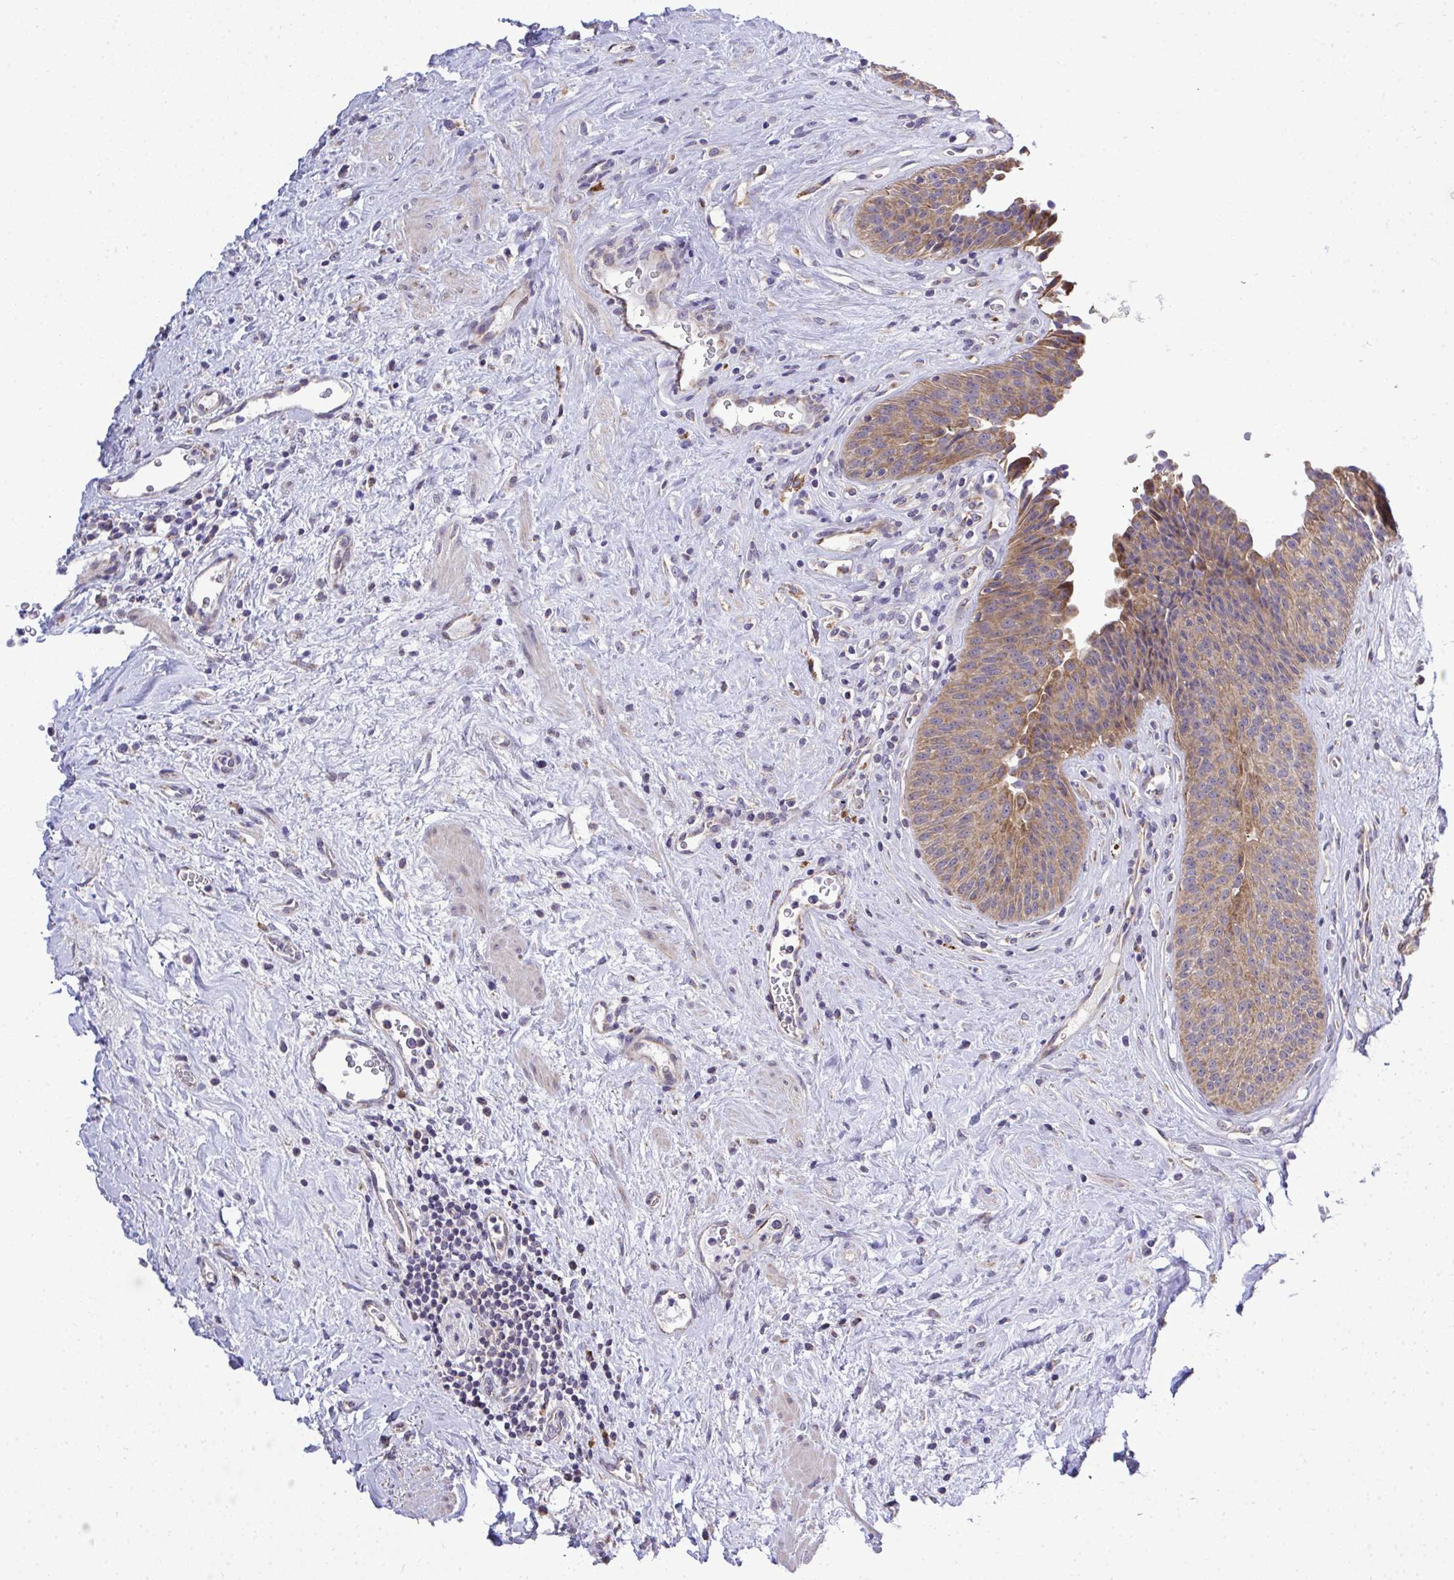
{"staining": {"intensity": "moderate", "quantity": ">75%", "location": "cytoplasmic/membranous"}, "tissue": "urinary bladder", "cell_type": "Urothelial cells", "image_type": "normal", "snomed": [{"axis": "morphology", "description": "Normal tissue, NOS"}, {"axis": "topography", "description": "Urinary bladder"}], "caption": "Unremarkable urinary bladder was stained to show a protein in brown. There is medium levels of moderate cytoplasmic/membranous positivity in approximately >75% of urothelial cells. The protein of interest is stained brown, and the nuclei are stained in blue (DAB (3,3'-diaminobenzidine) IHC with brightfield microscopy, high magnification).", "gene": "XAF1", "patient": {"sex": "female", "age": 56}}